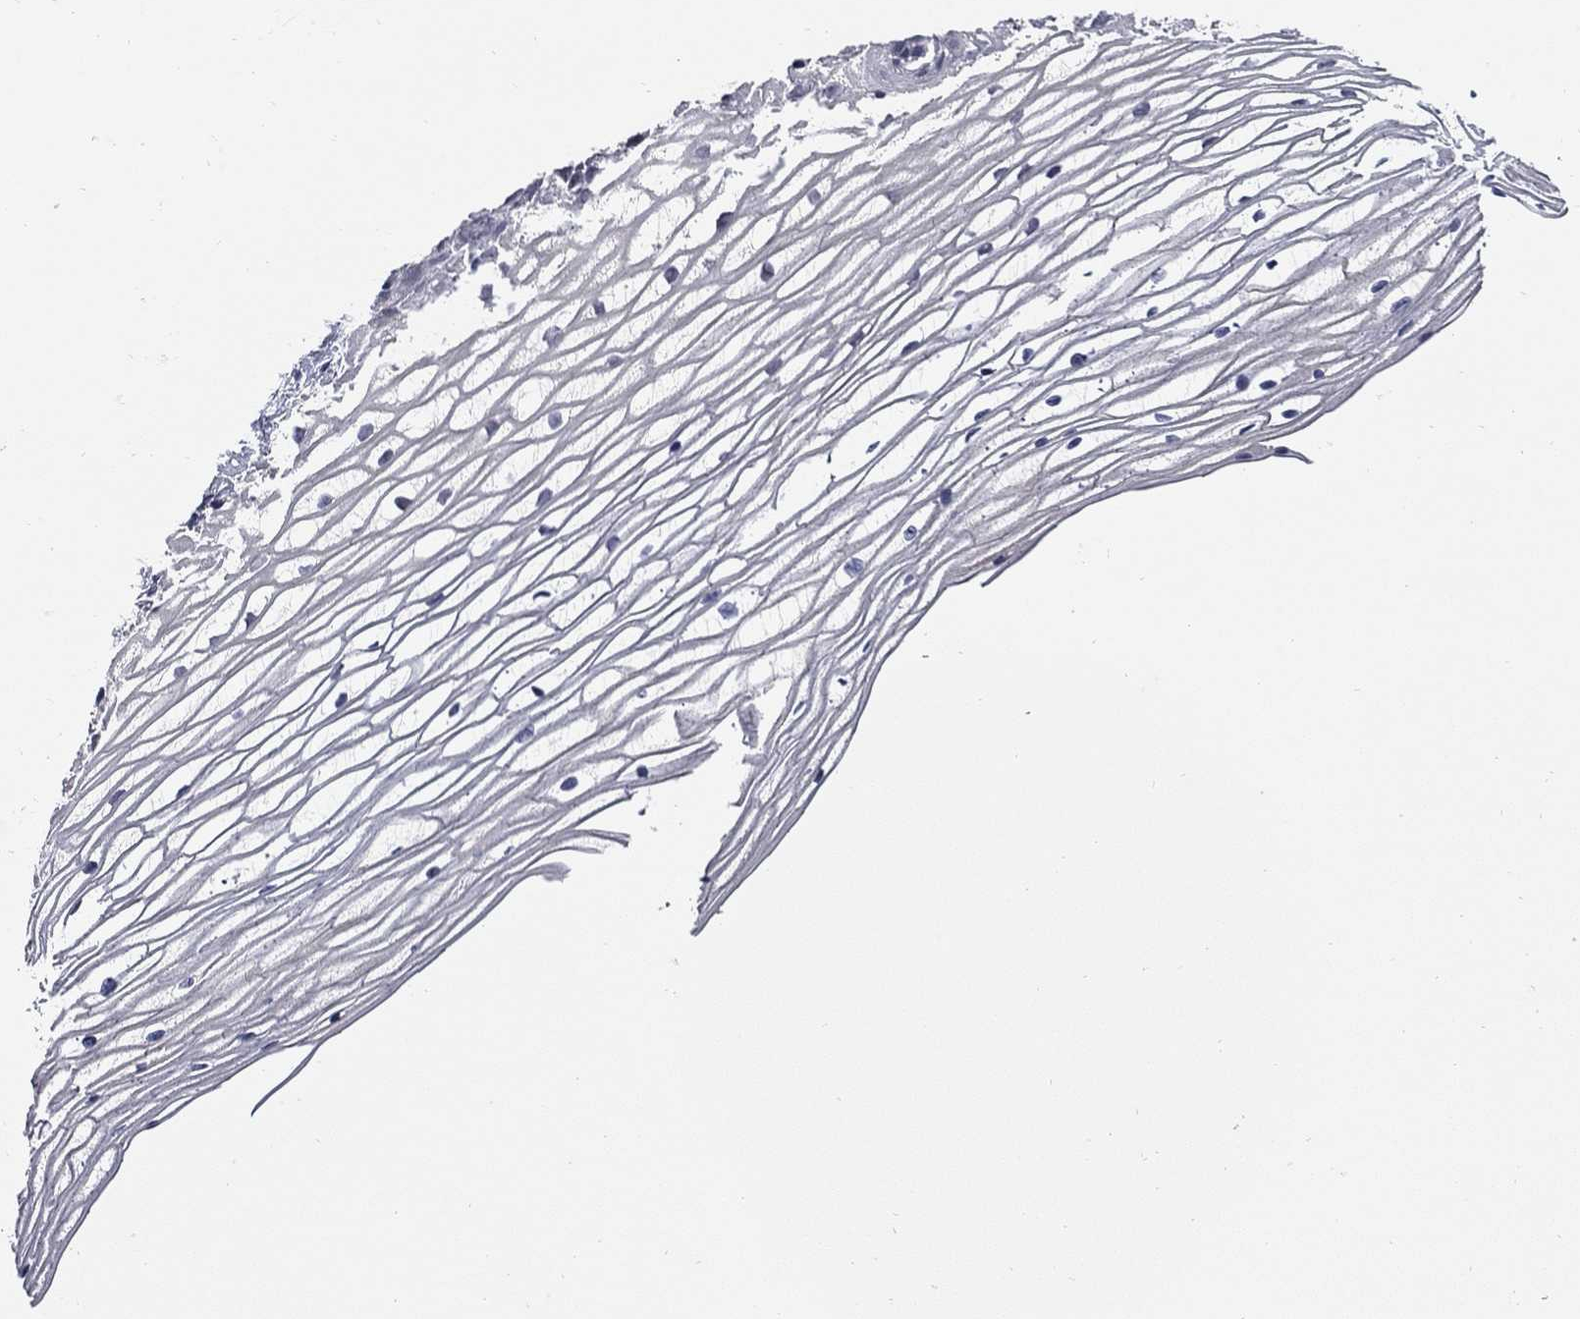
{"staining": {"intensity": "weak", "quantity": ">75%", "location": "cytoplasmic/membranous"}, "tissue": "cervix", "cell_type": "Glandular cells", "image_type": "normal", "snomed": [{"axis": "morphology", "description": "Normal tissue, NOS"}, {"axis": "topography", "description": "Cervix"}], "caption": "Weak cytoplasmic/membranous expression for a protein is identified in about >75% of glandular cells of unremarkable cervix using immunohistochemistry (IHC).", "gene": "HTR4", "patient": {"sex": "female", "age": 40}}